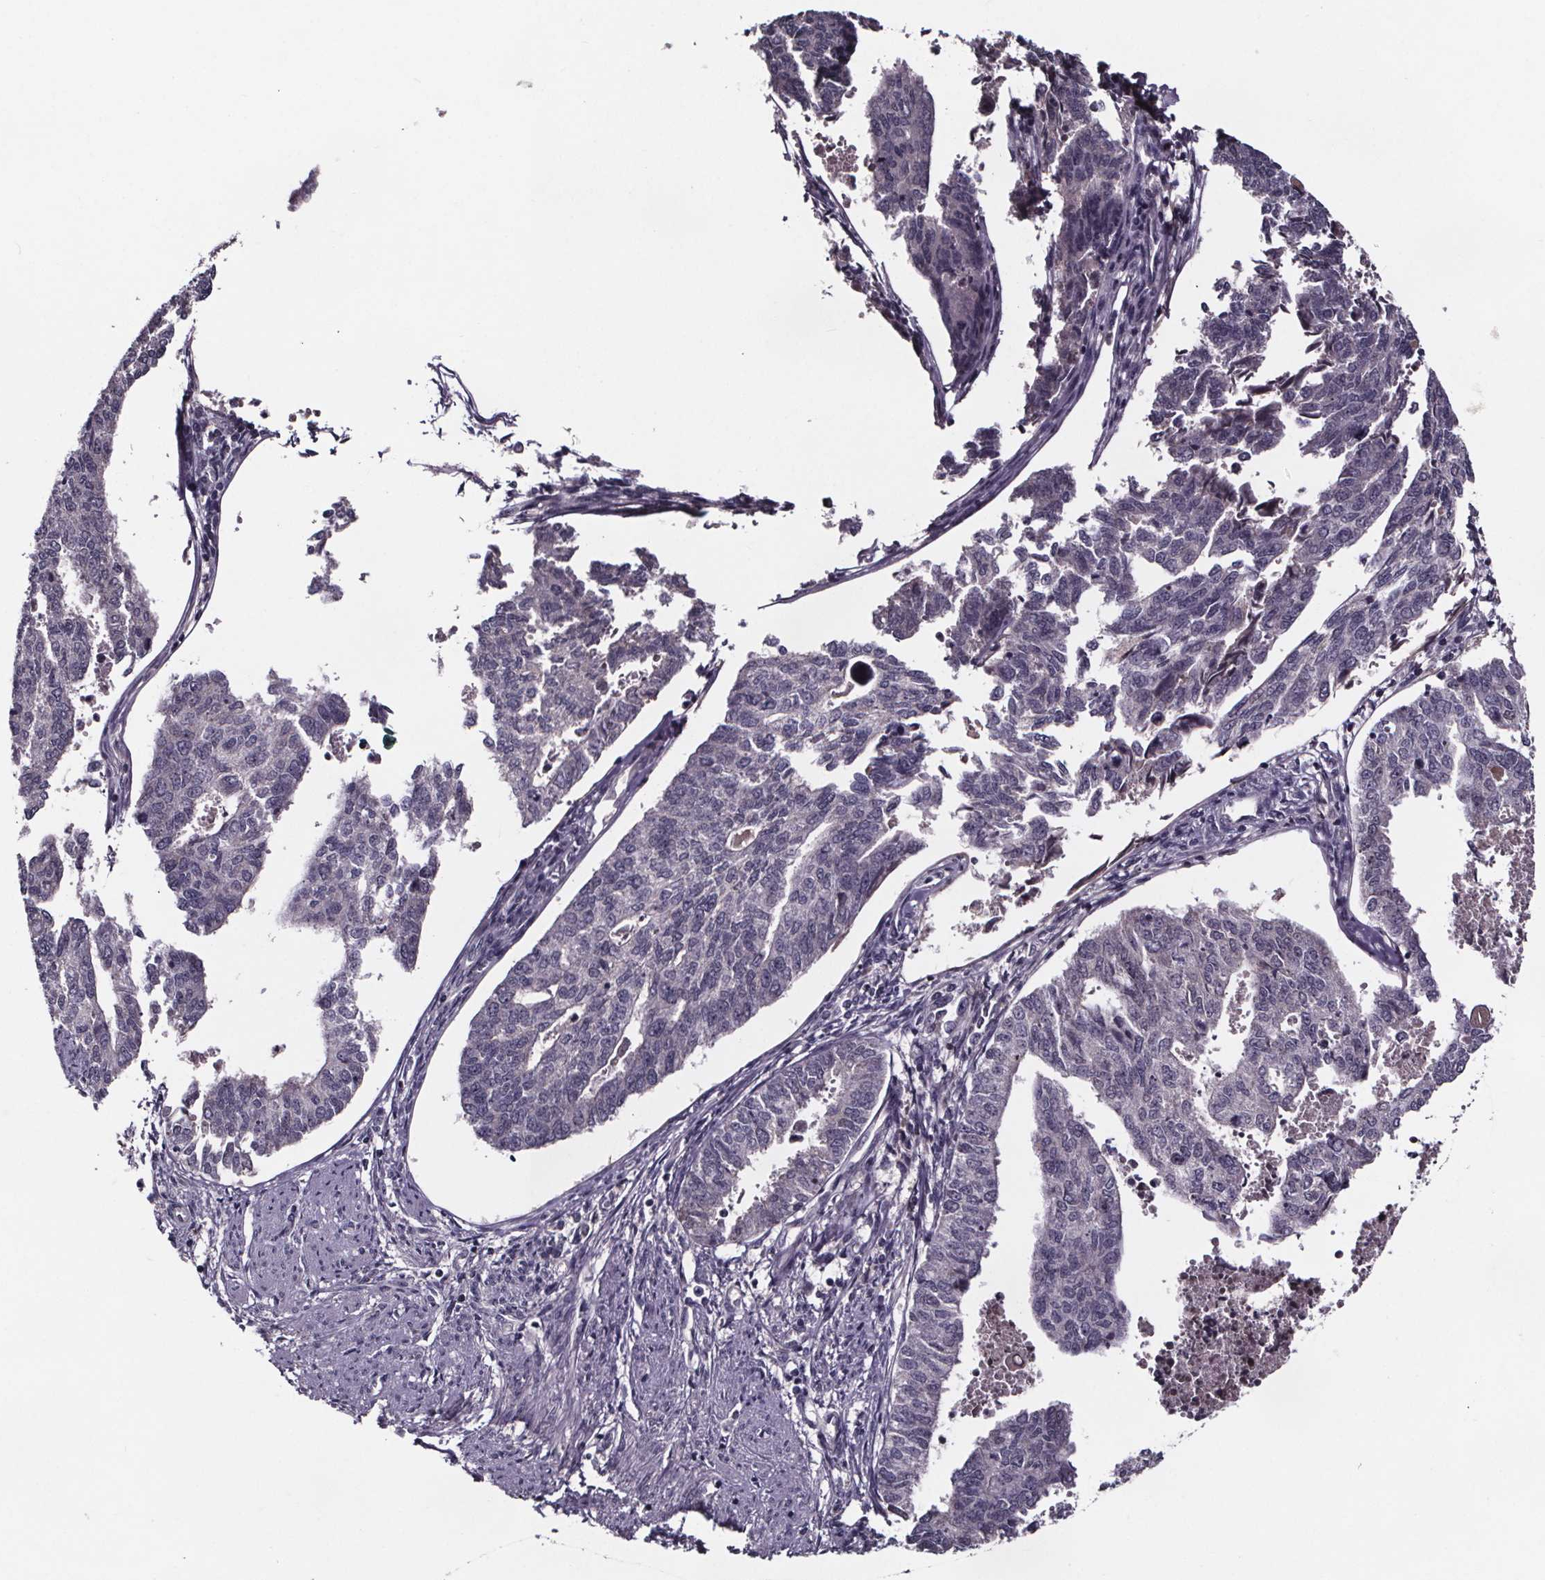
{"staining": {"intensity": "negative", "quantity": "none", "location": "none"}, "tissue": "endometrial cancer", "cell_type": "Tumor cells", "image_type": "cancer", "snomed": [{"axis": "morphology", "description": "Adenocarcinoma, NOS"}, {"axis": "topography", "description": "Endometrium"}], "caption": "Photomicrograph shows no protein positivity in tumor cells of adenocarcinoma (endometrial) tissue.", "gene": "NPHP4", "patient": {"sex": "female", "age": 73}}